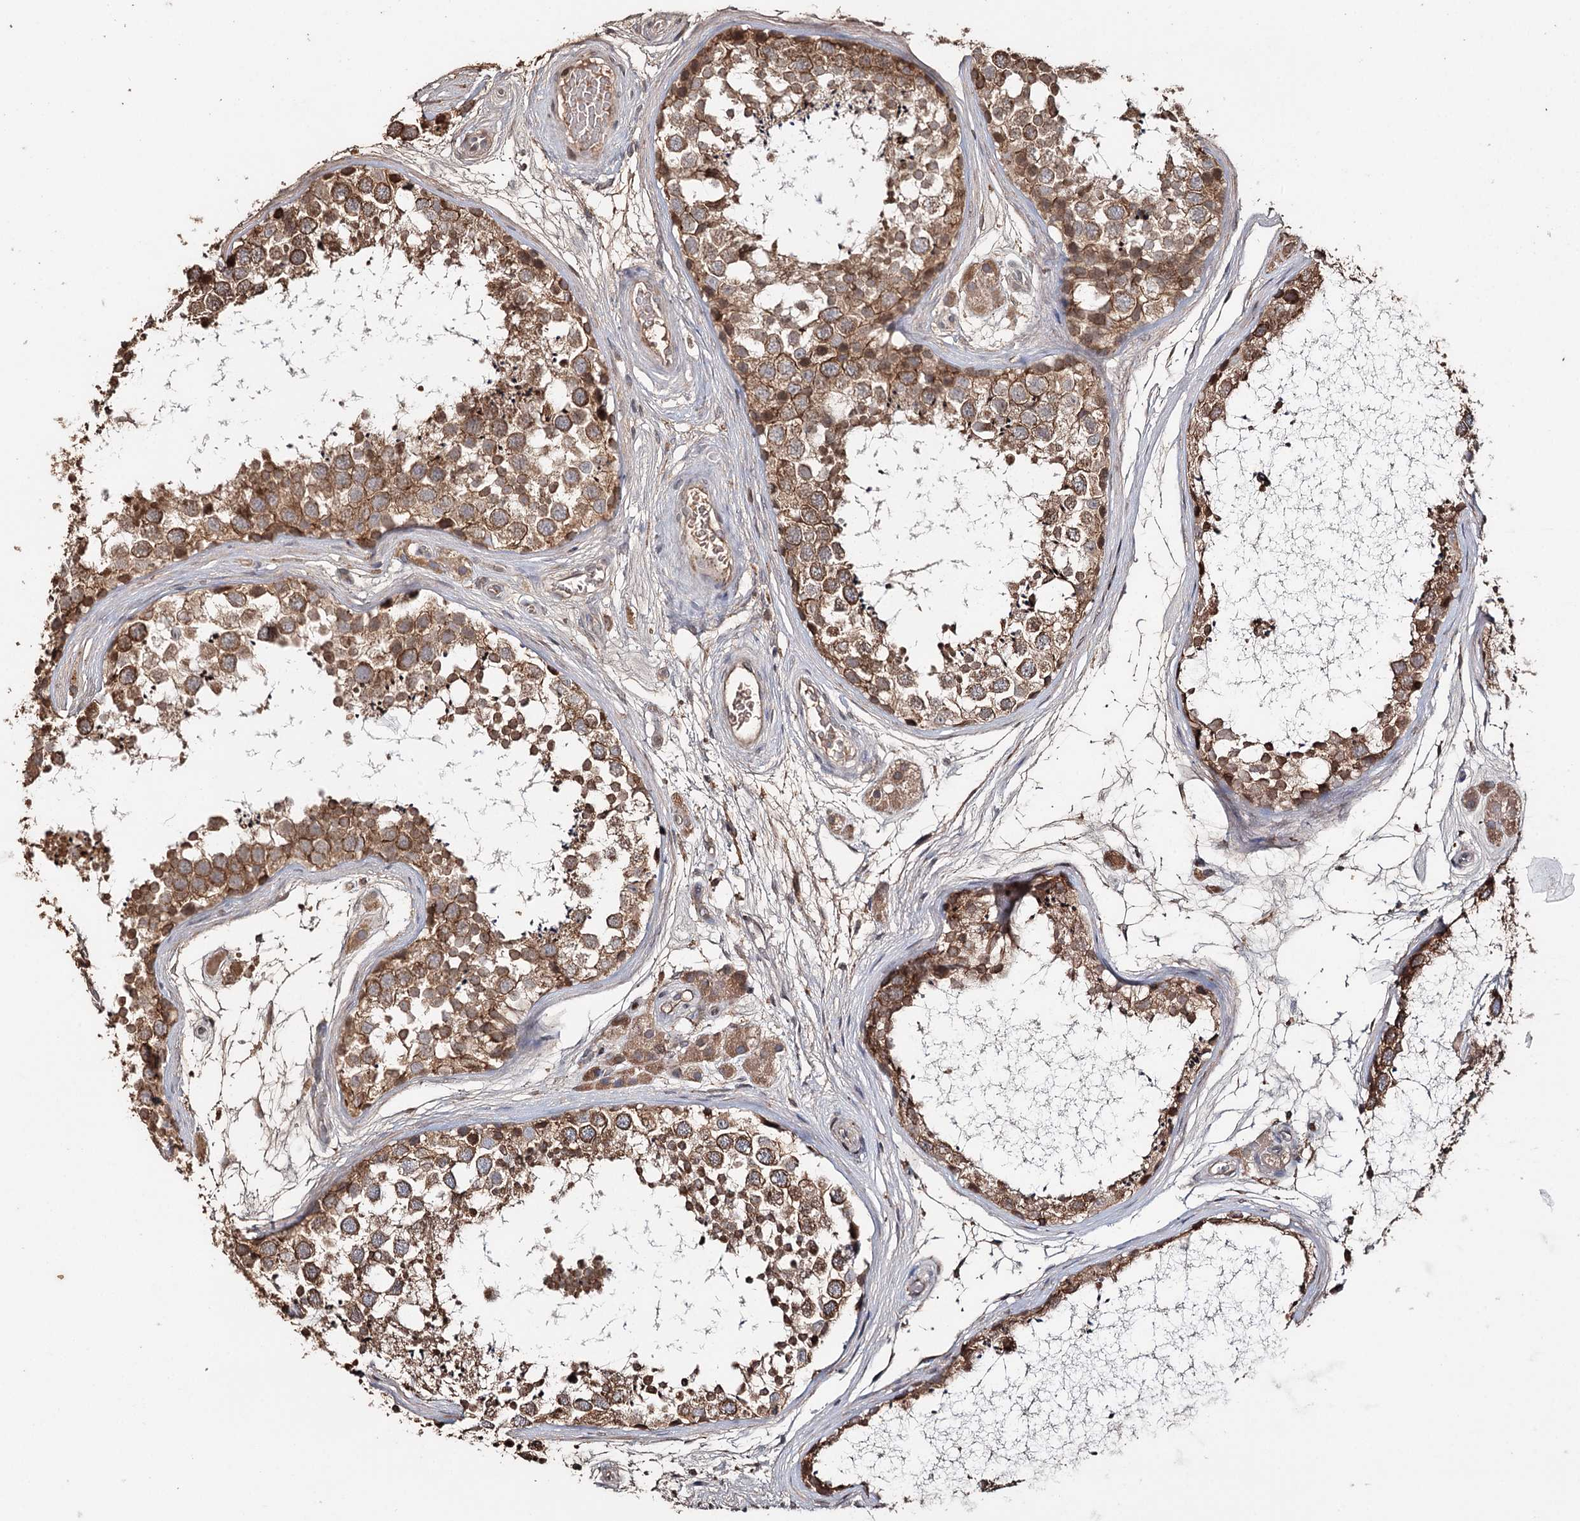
{"staining": {"intensity": "moderate", "quantity": ">75%", "location": "cytoplasmic/membranous"}, "tissue": "testis", "cell_type": "Cells in seminiferous ducts", "image_type": "normal", "snomed": [{"axis": "morphology", "description": "Normal tissue, NOS"}, {"axis": "topography", "description": "Testis"}], "caption": "IHC micrograph of benign testis: human testis stained using immunohistochemistry (IHC) displays medium levels of moderate protein expression localized specifically in the cytoplasmic/membranous of cells in seminiferous ducts, appearing as a cytoplasmic/membranous brown color.", "gene": "SYVN1", "patient": {"sex": "male", "age": 56}}